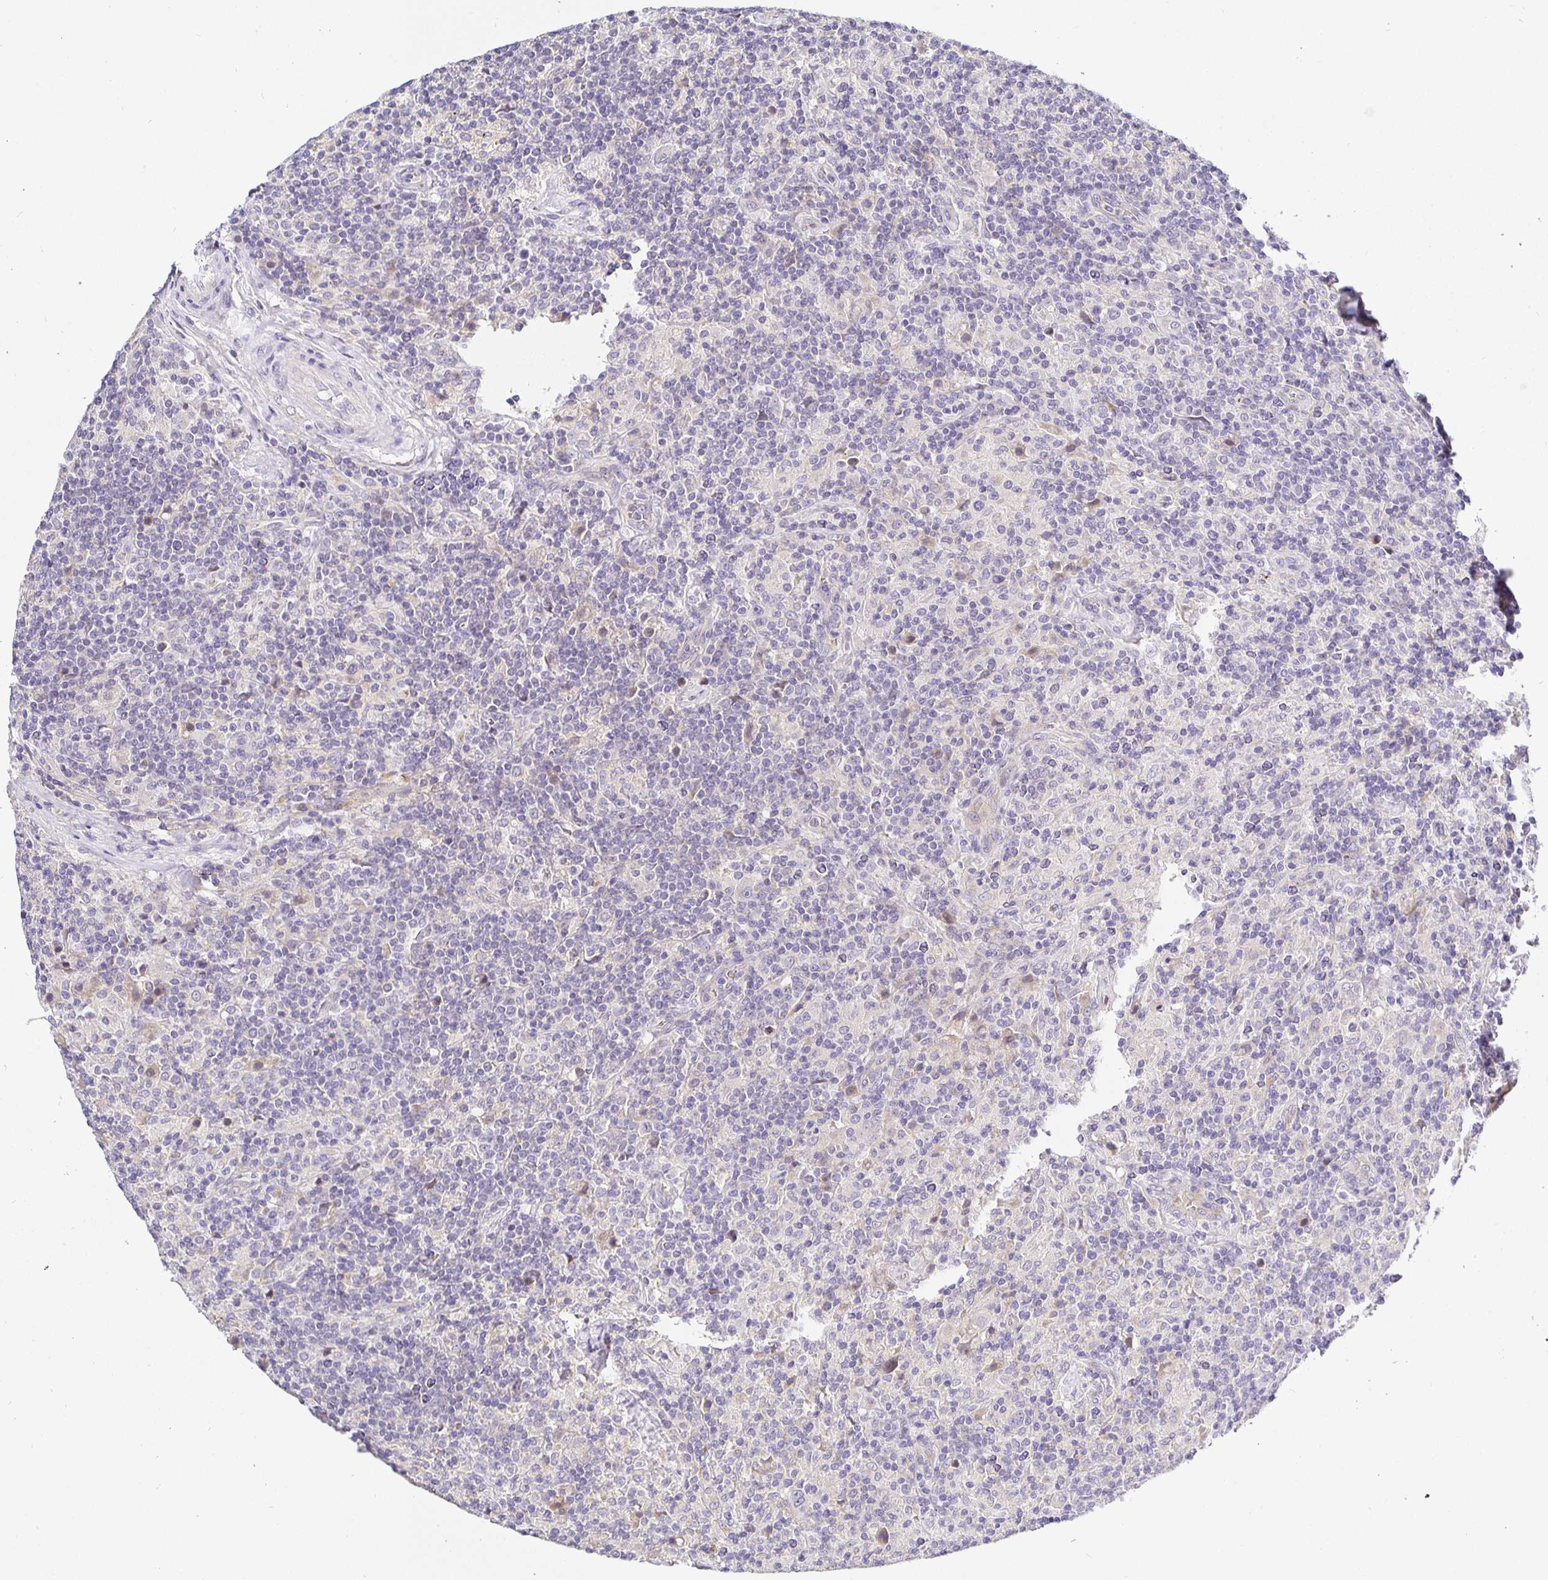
{"staining": {"intensity": "negative", "quantity": "none", "location": "none"}, "tissue": "lymphoma", "cell_type": "Tumor cells", "image_type": "cancer", "snomed": [{"axis": "morphology", "description": "Hodgkin's disease, NOS"}, {"axis": "topography", "description": "Lymph node"}], "caption": "High magnification brightfield microscopy of lymphoma stained with DAB (3,3'-diaminobenzidine) (brown) and counterstained with hematoxylin (blue): tumor cells show no significant expression.", "gene": "OPALIN", "patient": {"sex": "male", "age": 70}}